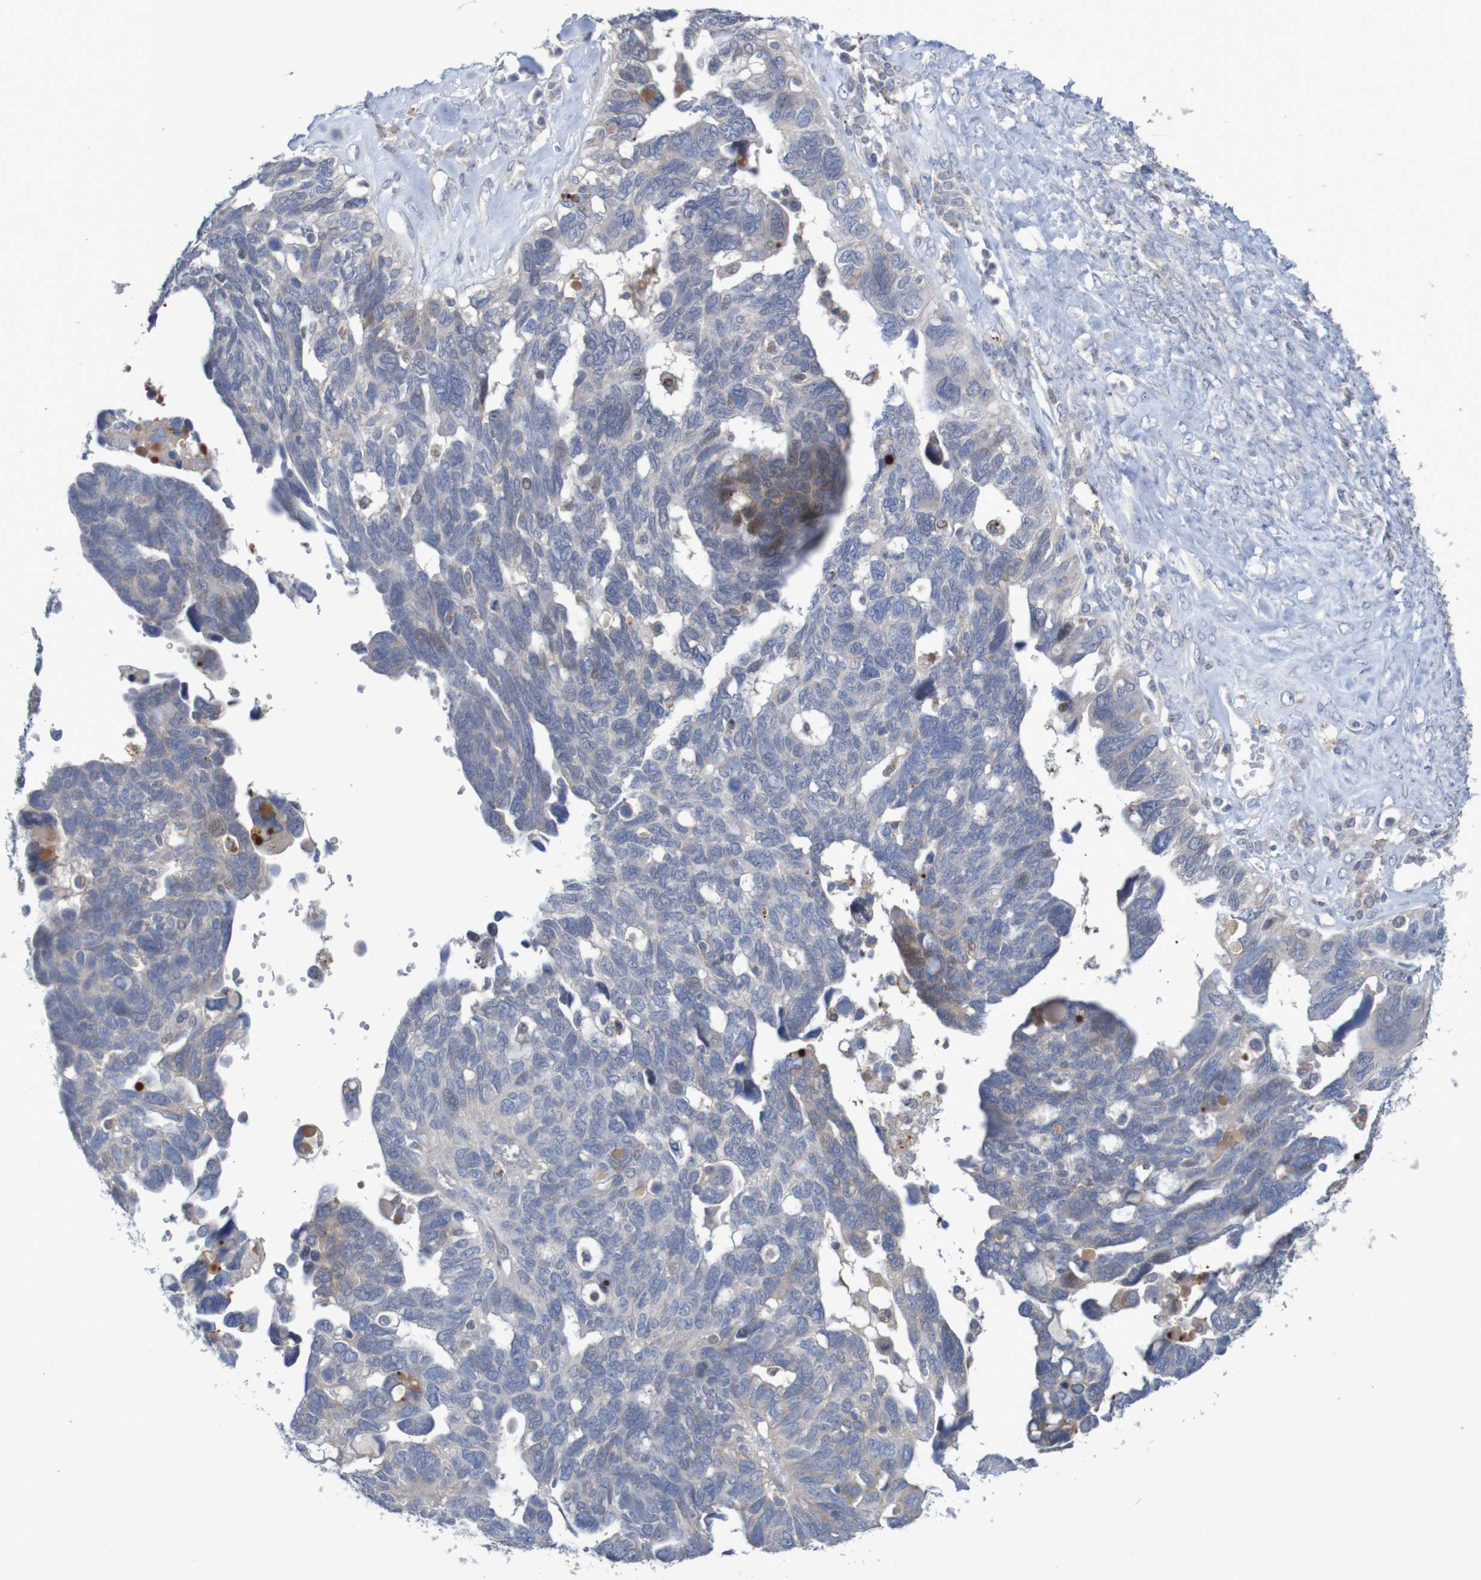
{"staining": {"intensity": "negative", "quantity": "none", "location": "none"}, "tissue": "ovarian cancer", "cell_type": "Tumor cells", "image_type": "cancer", "snomed": [{"axis": "morphology", "description": "Cystadenocarcinoma, serous, NOS"}, {"axis": "topography", "description": "Ovary"}], "caption": "Human ovarian cancer stained for a protein using immunohistochemistry shows no staining in tumor cells.", "gene": "FBP2", "patient": {"sex": "female", "age": 79}}